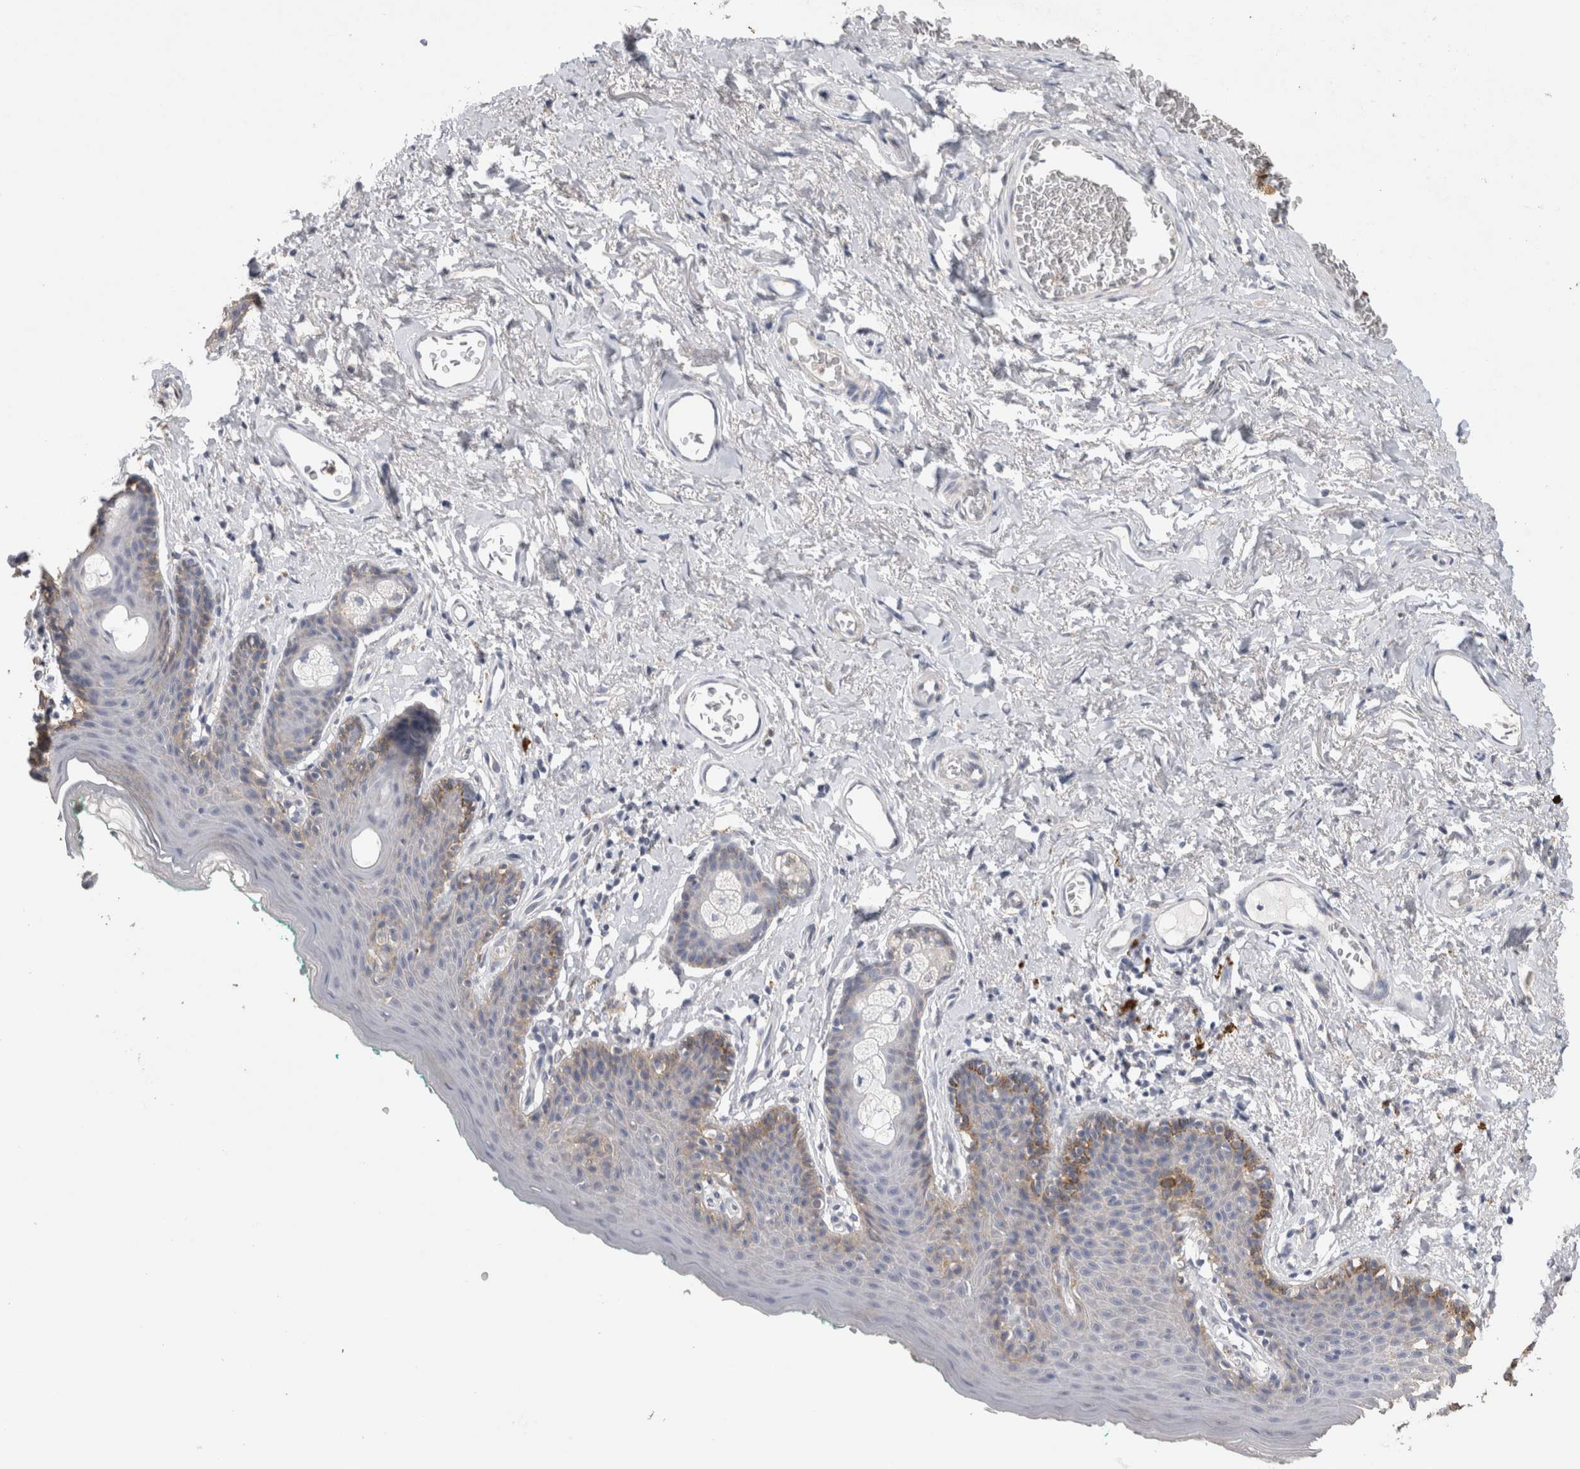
{"staining": {"intensity": "moderate", "quantity": "<25%", "location": "cytoplasmic/membranous"}, "tissue": "skin", "cell_type": "Epidermal cells", "image_type": "normal", "snomed": [{"axis": "morphology", "description": "Normal tissue, NOS"}, {"axis": "topography", "description": "Vulva"}], "caption": "IHC image of unremarkable human skin stained for a protein (brown), which shows low levels of moderate cytoplasmic/membranous expression in about <25% of epidermal cells.", "gene": "CNTFR", "patient": {"sex": "female", "age": 66}}